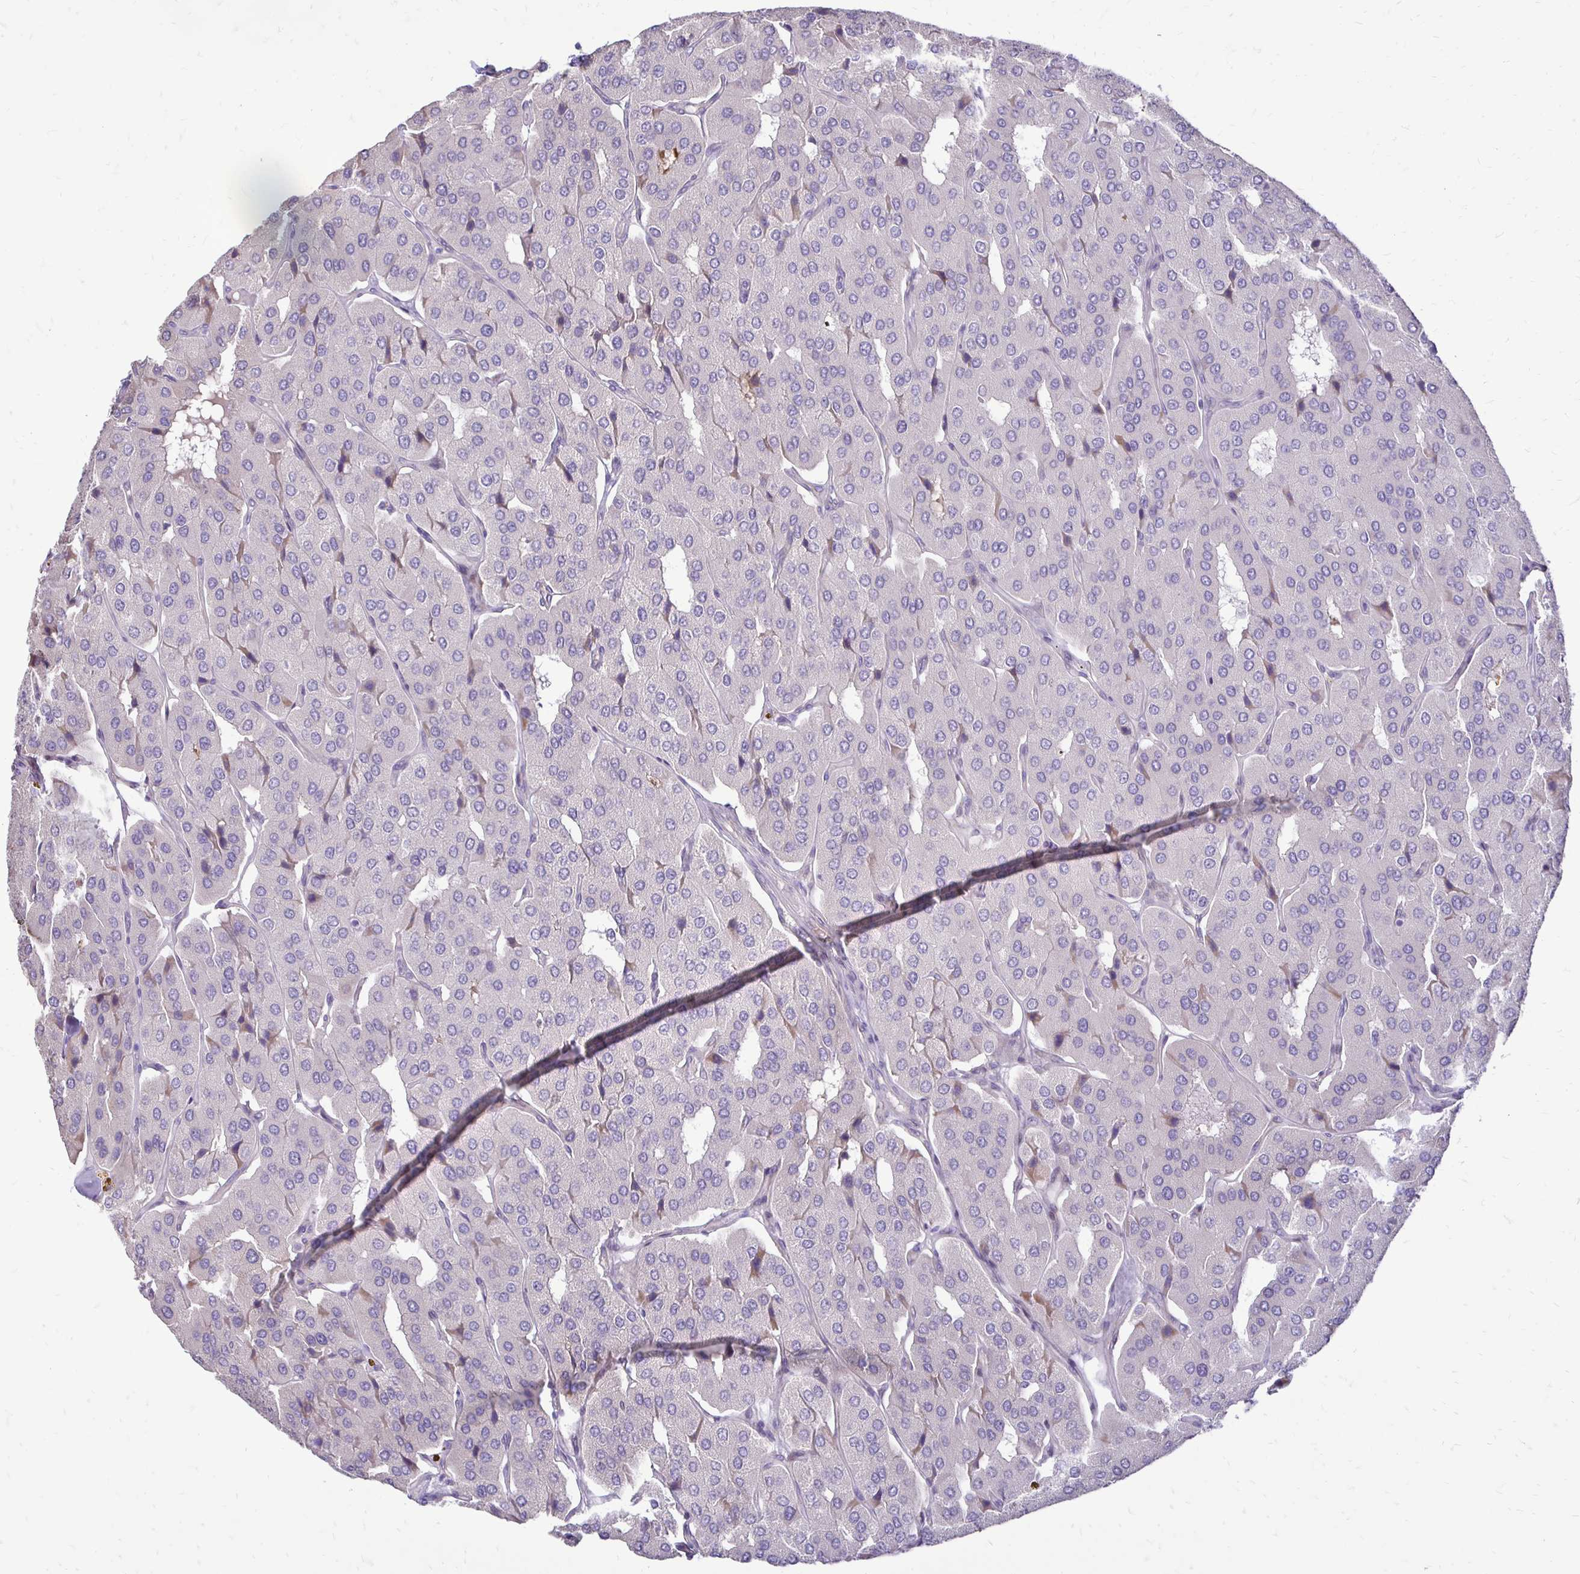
{"staining": {"intensity": "negative", "quantity": "none", "location": "none"}, "tissue": "parathyroid gland", "cell_type": "Glandular cells", "image_type": "normal", "snomed": [{"axis": "morphology", "description": "Normal tissue, NOS"}, {"axis": "morphology", "description": "Adenoma, NOS"}, {"axis": "topography", "description": "Parathyroid gland"}], "caption": "IHC image of unremarkable parathyroid gland: parathyroid gland stained with DAB (3,3'-diaminobenzidine) exhibits no significant protein expression in glandular cells.", "gene": "GAS2", "patient": {"sex": "female", "age": 86}}